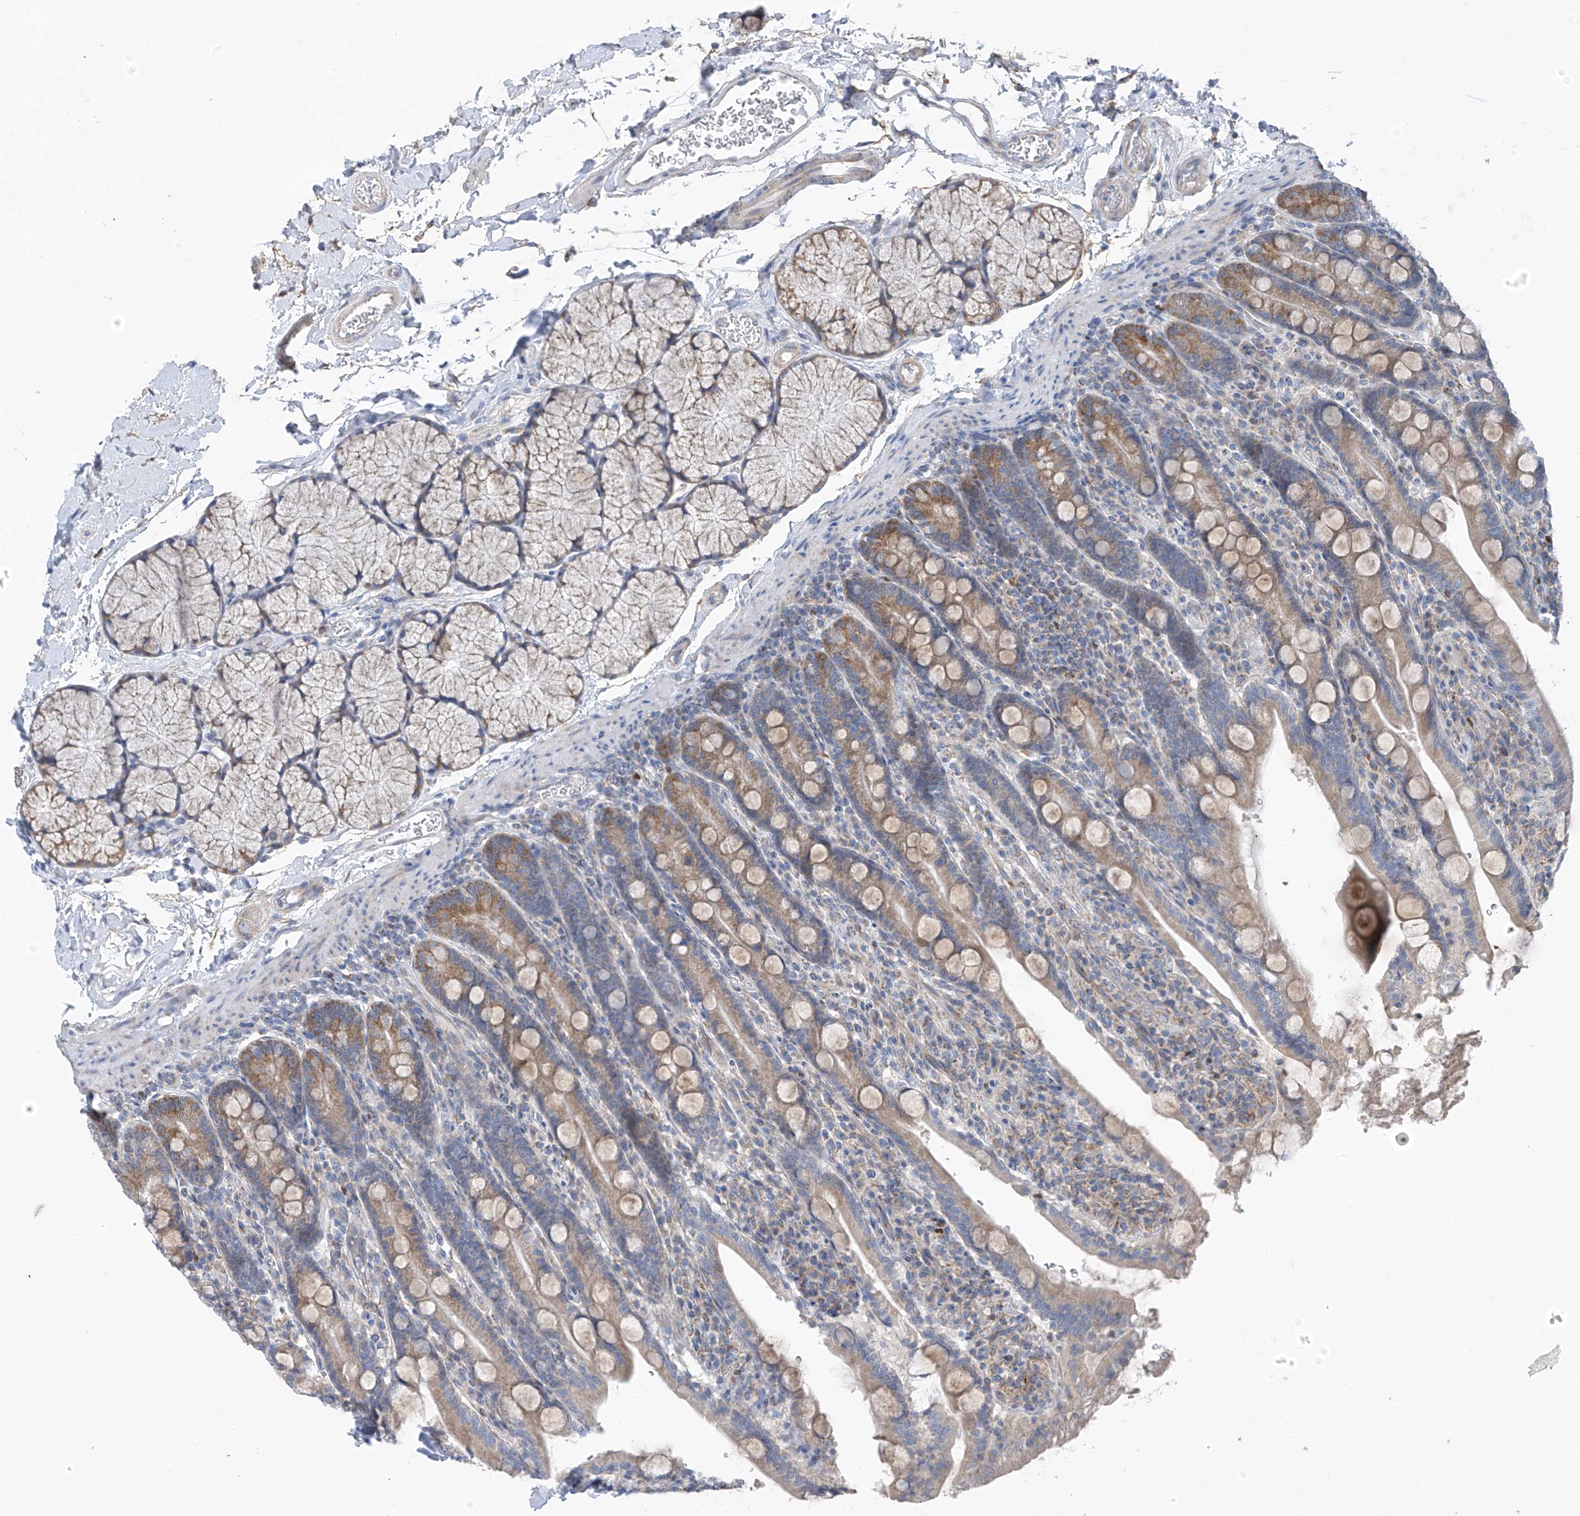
{"staining": {"intensity": "moderate", "quantity": "<25%", "location": "cytoplasmic/membranous"}, "tissue": "duodenum", "cell_type": "Glandular cells", "image_type": "normal", "snomed": [{"axis": "morphology", "description": "Normal tissue, NOS"}, {"axis": "topography", "description": "Duodenum"}], "caption": "Glandular cells reveal low levels of moderate cytoplasmic/membranous expression in approximately <25% of cells in unremarkable human duodenum.", "gene": "EOMES", "patient": {"sex": "male", "age": 35}}